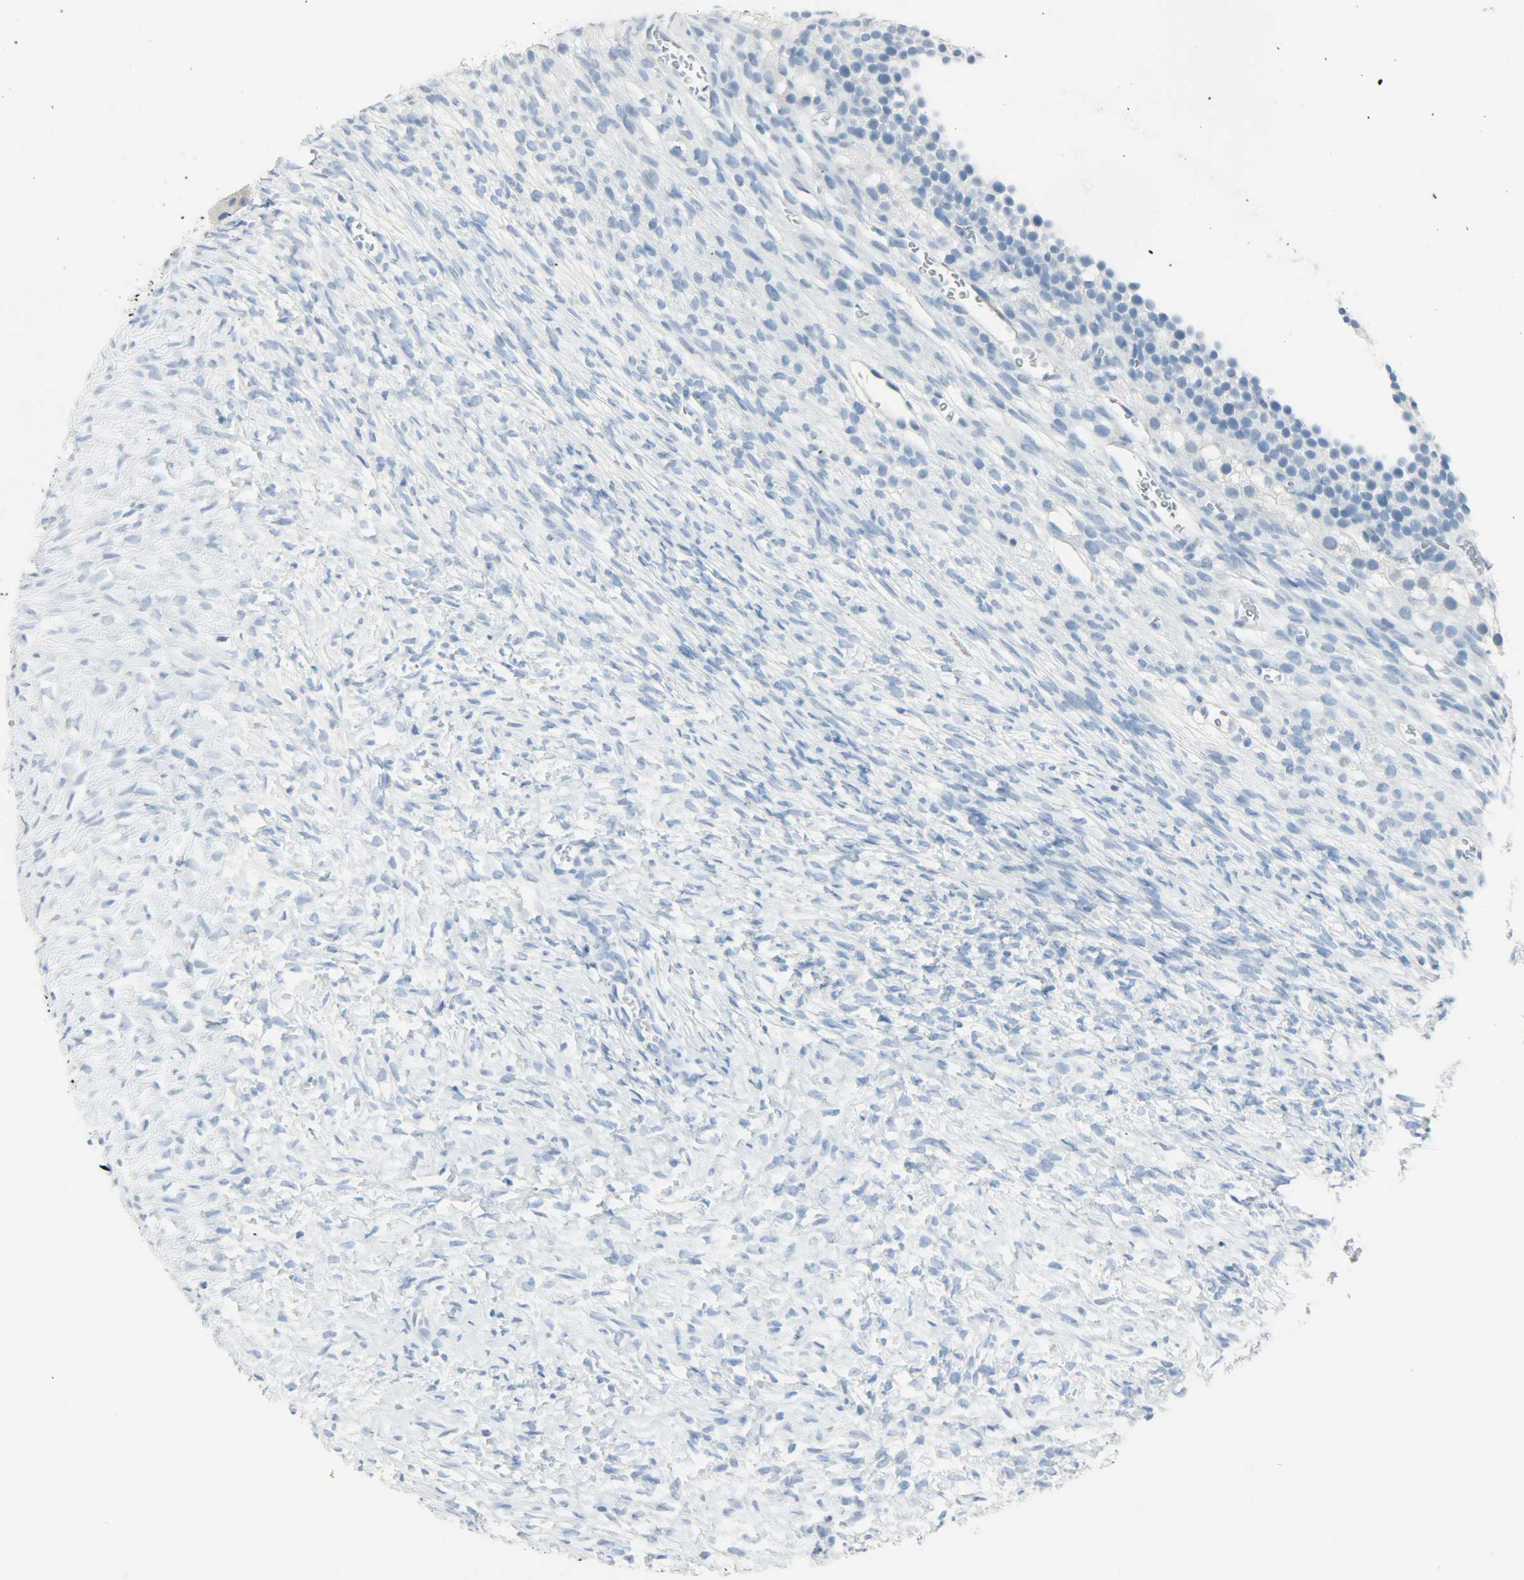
{"staining": {"intensity": "negative", "quantity": "none", "location": "none"}, "tissue": "ovary", "cell_type": "Ovarian stroma cells", "image_type": "normal", "snomed": [{"axis": "morphology", "description": "Normal tissue, NOS"}, {"axis": "topography", "description": "Ovary"}], "caption": "The histopathology image displays no significant positivity in ovarian stroma cells of ovary.", "gene": "PTPN6", "patient": {"sex": "female", "age": 35}}